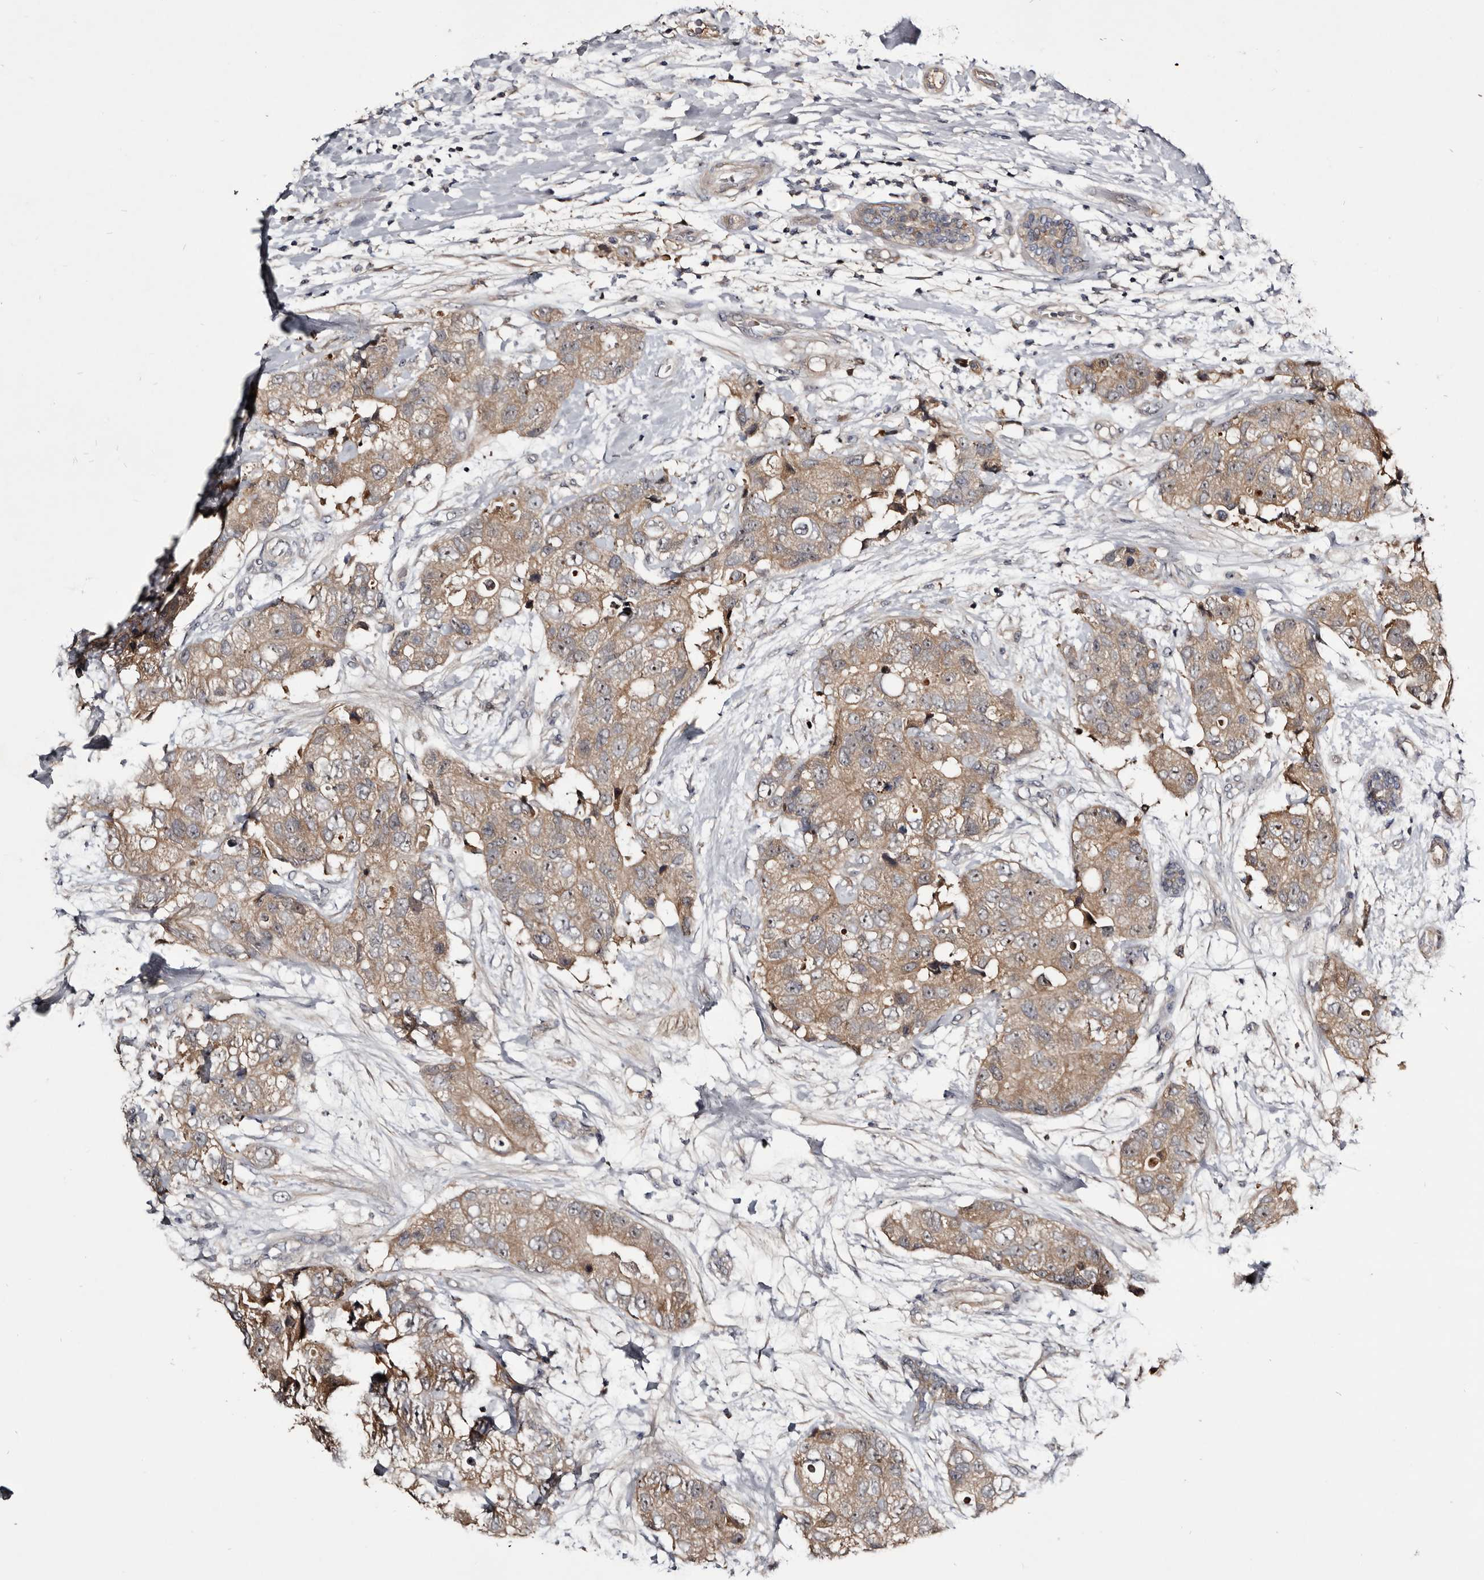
{"staining": {"intensity": "weak", "quantity": ">75%", "location": "cytoplasmic/membranous"}, "tissue": "breast cancer", "cell_type": "Tumor cells", "image_type": "cancer", "snomed": [{"axis": "morphology", "description": "Duct carcinoma"}, {"axis": "topography", "description": "Breast"}], "caption": "Breast cancer stained with a protein marker reveals weak staining in tumor cells.", "gene": "TTC39A", "patient": {"sex": "female", "age": 62}}